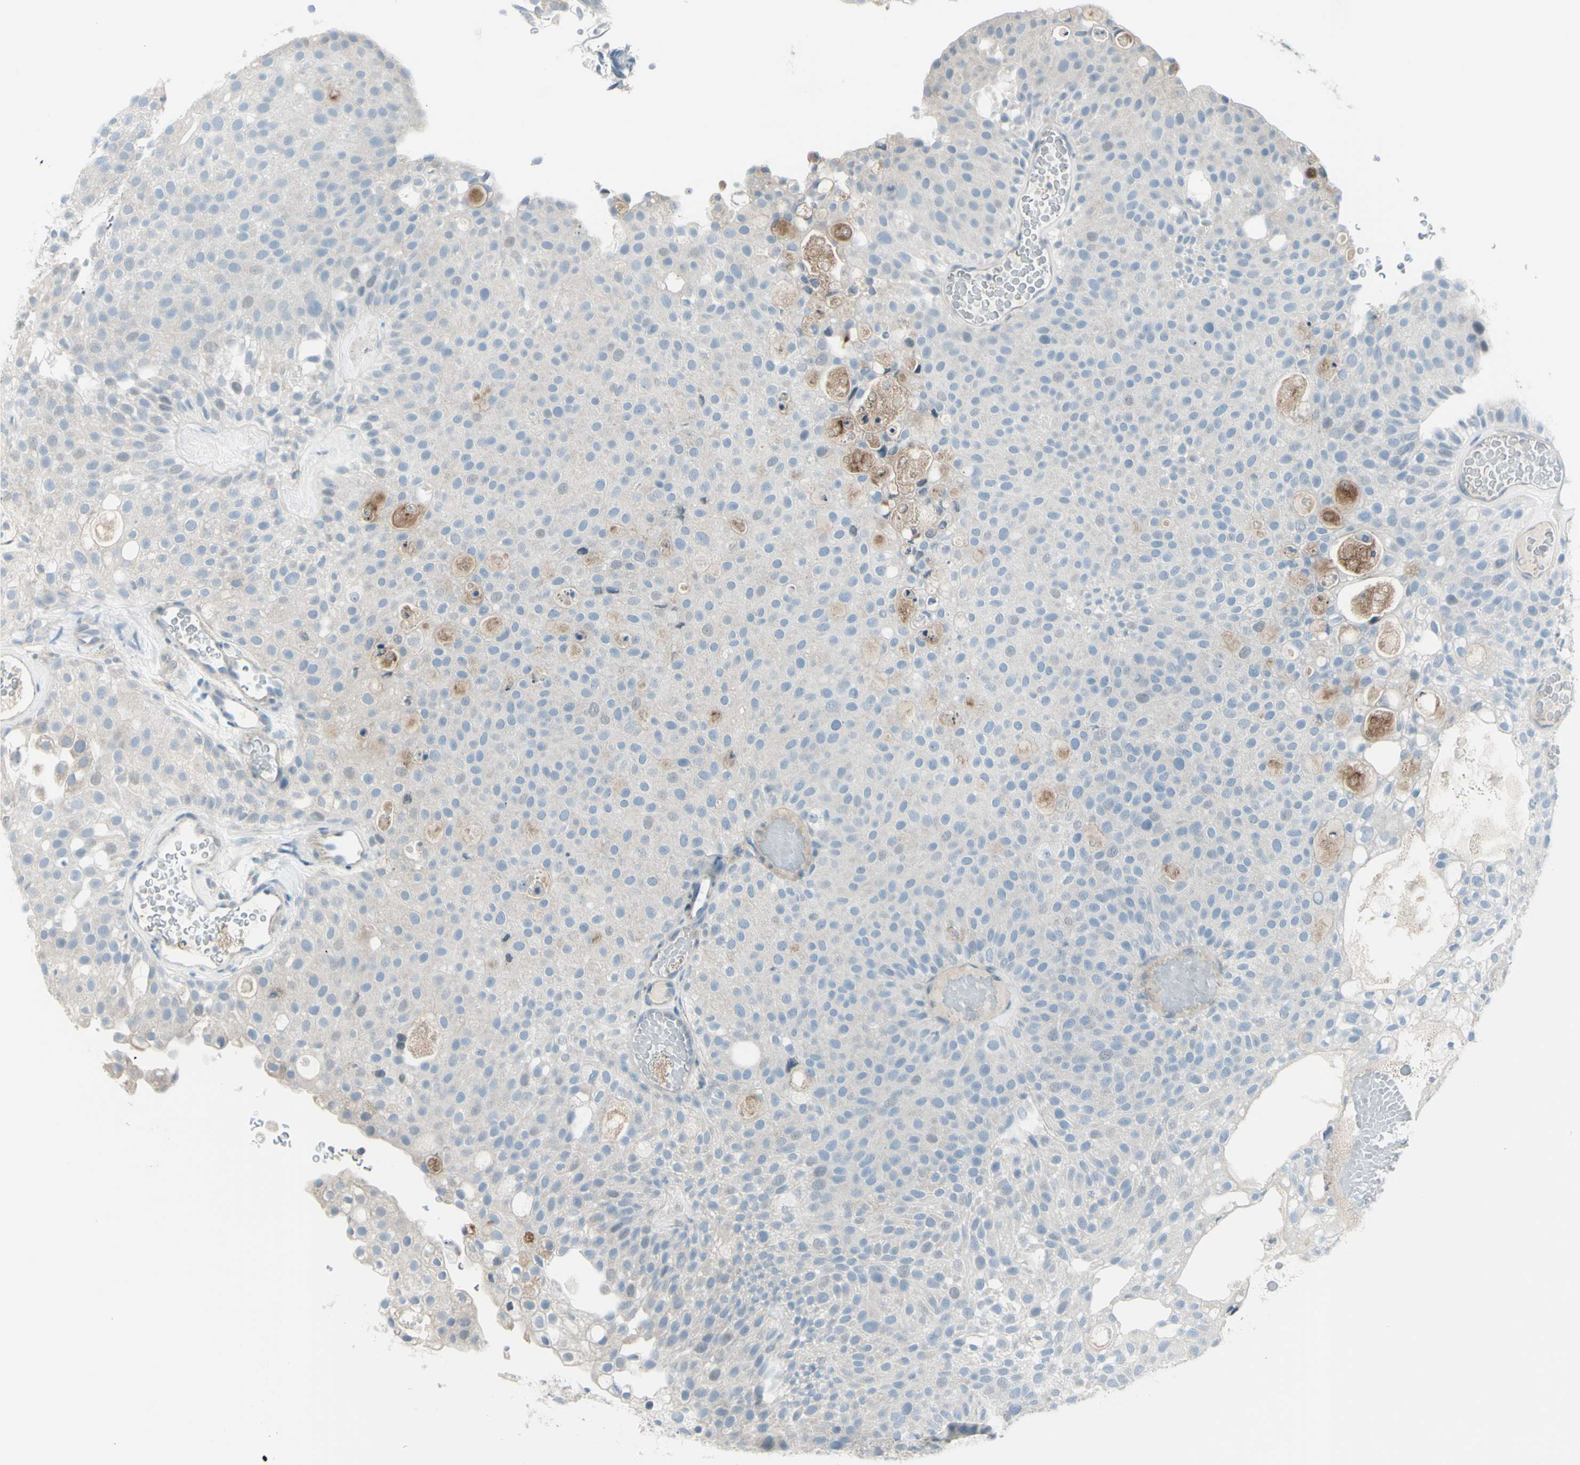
{"staining": {"intensity": "negative", "quantity": "none", "location": "none"}, "tissue": "urothelial cancer", "cell_type": "Tumor cells", "image_type": "cancer", "snomed": [{"axis": "morphology", "description": "Urothelial carcinoma, Low grade"}, {"axis": "topography", "description": "Urinary bladder"}], "caption": "This micrograph is of urothelial carcinoma (low-grade) stained with immunohistochemistry to label a protein in brown with the nuclei are counter-stained blue. There is no positivity in tumor cells. (DAB (3,3'-diaminobenzidine) immunohistochemistry (IHC), high magnification).", "gene": "GPR34", "patient": {"sex": "male", "age": 78}}